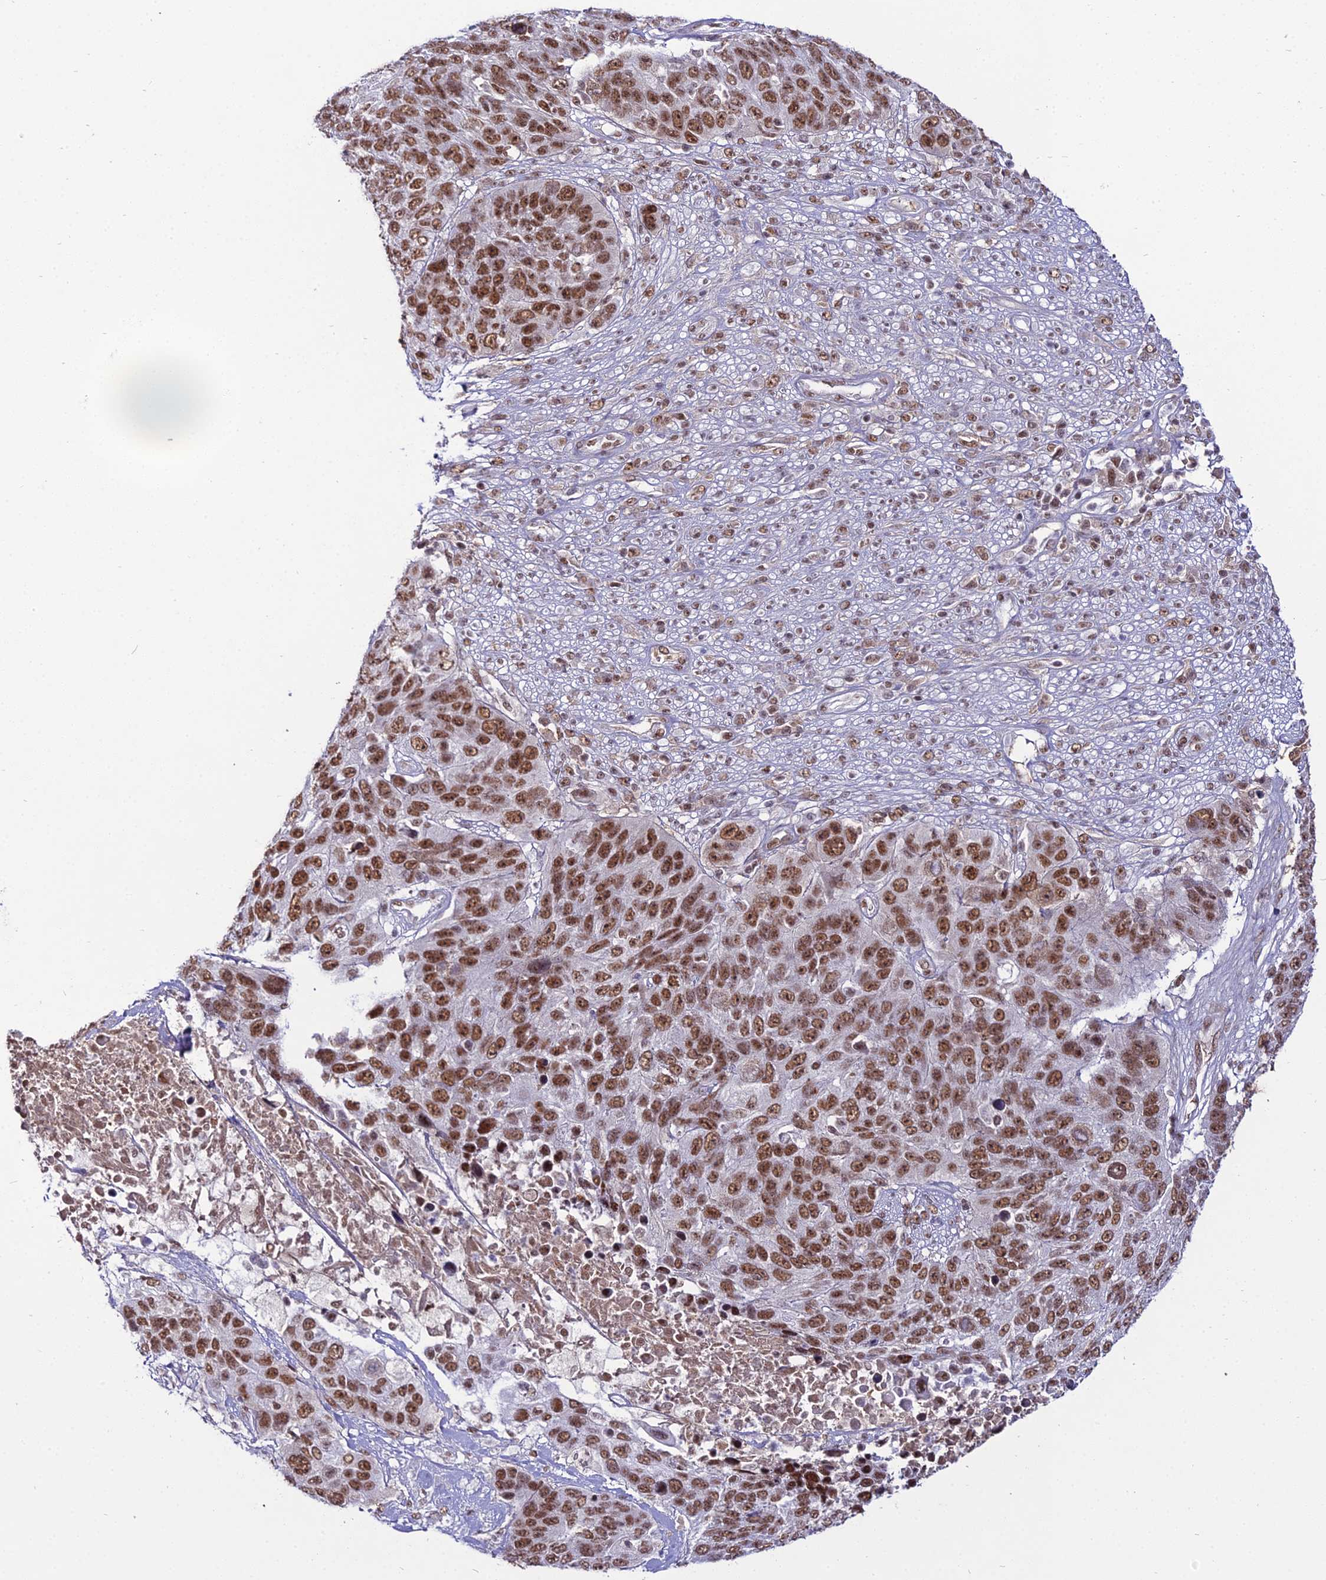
{"staining": {"intensity": "strong", "quantity": ">75%", "location": "nuclear"}, "tissue": "lung cancer", "cell_type": "Tumor cells", "image_type": "cancer", "snomed": [{"axis": "morphology", "description": "Normal tissue, NOS"}, {"axis": "morphology", "description": "Squamous cell carcinoma, NOS"}, {"axis": "topography", "description": "Lymph node"}, {"axis": "topography", "description": "Lung"}], "caption": "This photomicrograph shows IHC staining of human squamous cell carcinoma (lung), with high strong nuclear expression in approximately >75% of tumor cells.", "gene": "RBM12", "patient": {"sex": "male", "age": 66}}